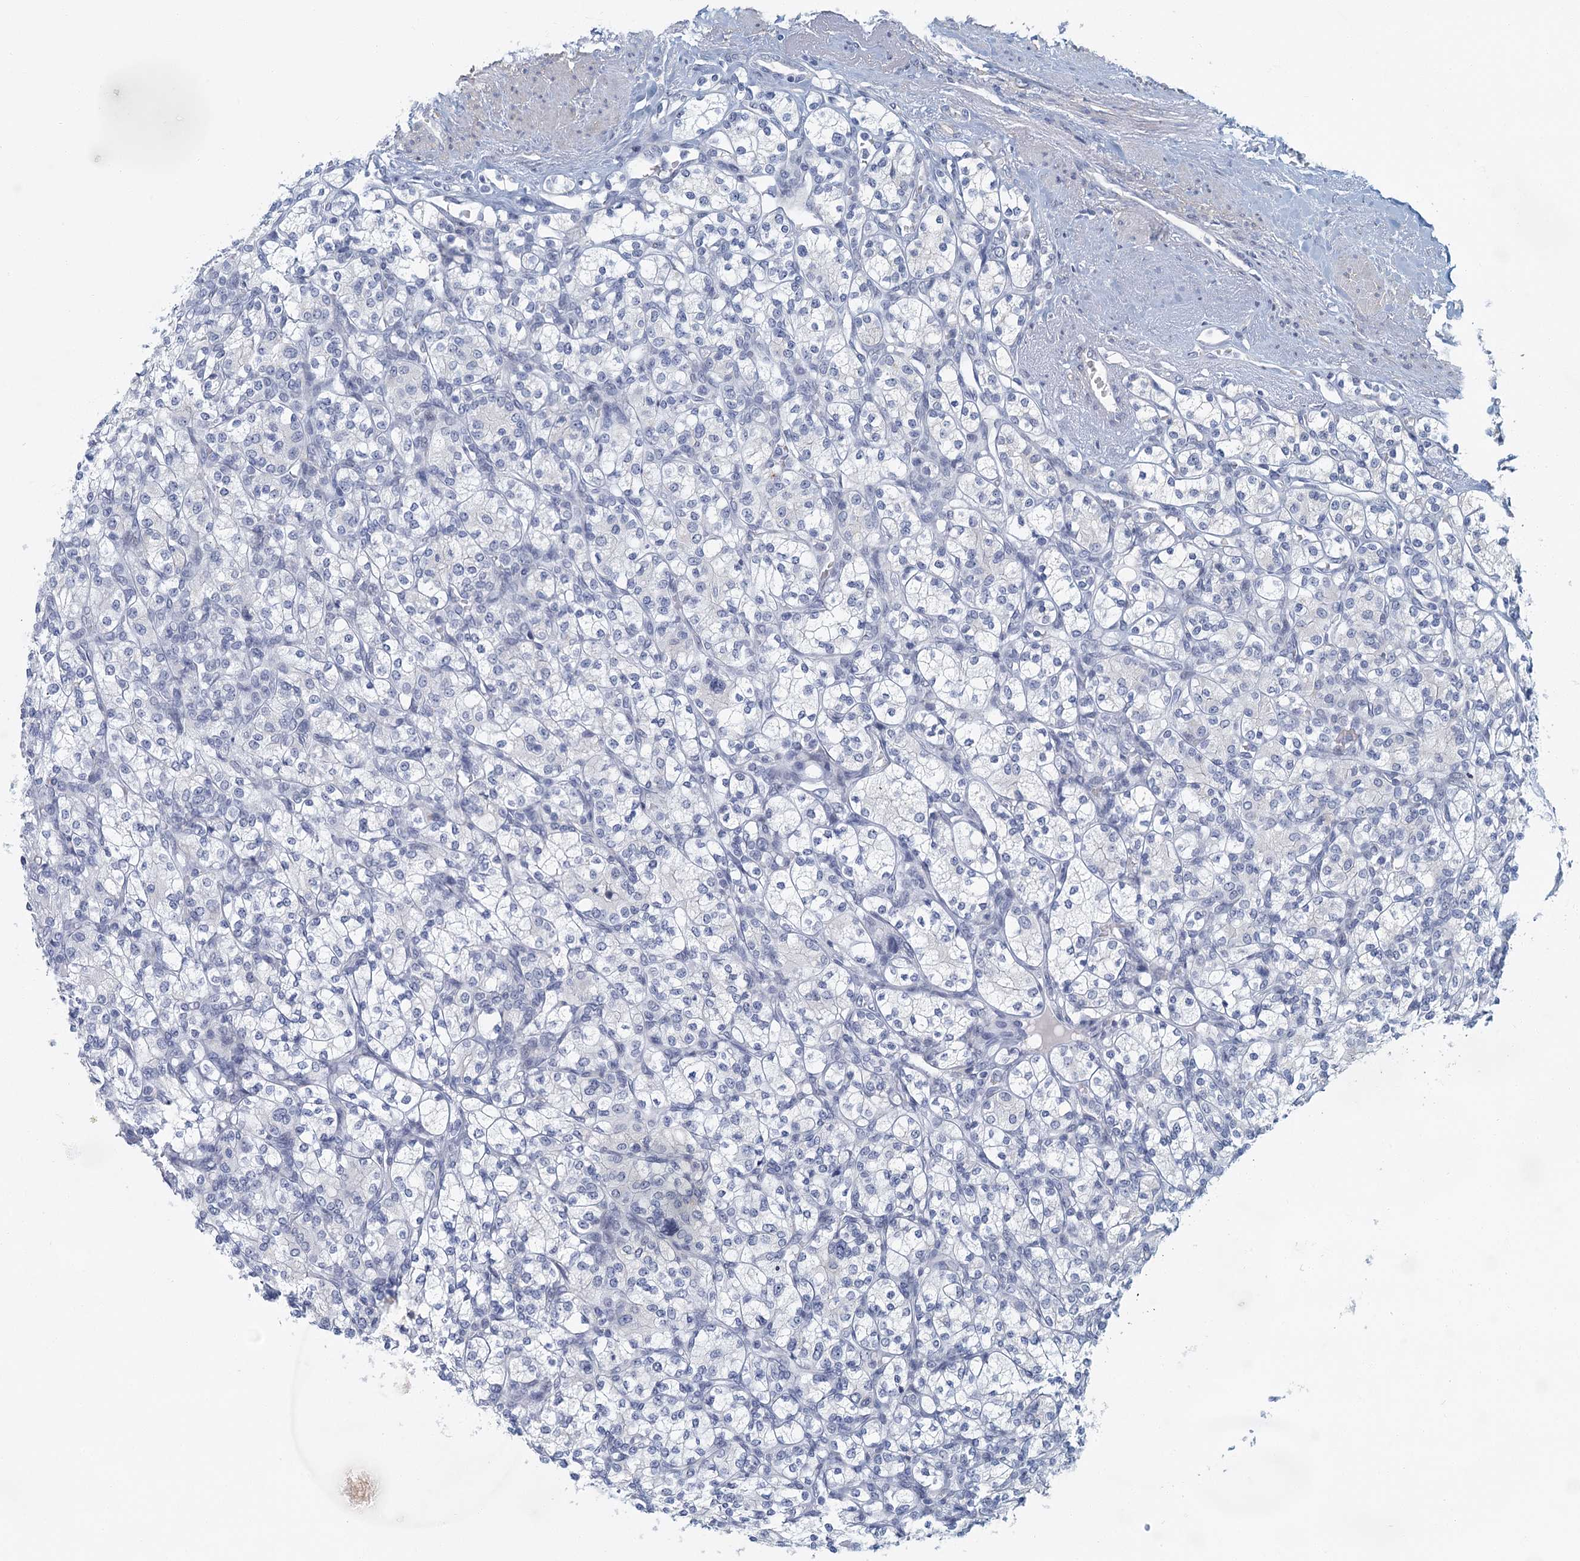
{"staining": {"intensity": "negative", "quantity": "none", "location": "none"}, "tissue": "renal cancer", "cell_type": "Tumor cells", "image_type": "cancer", "snomed": [{"axis": "morphology", "description": "Adenocarcinoma, NOS"}, {"axis": "topography", "description": "Kidney"}], "caption": "The image reveals no staining of tumor cells in renal cancer.", "gene": "ZNF527", "patient": {"sex": "male", "age": 77}}